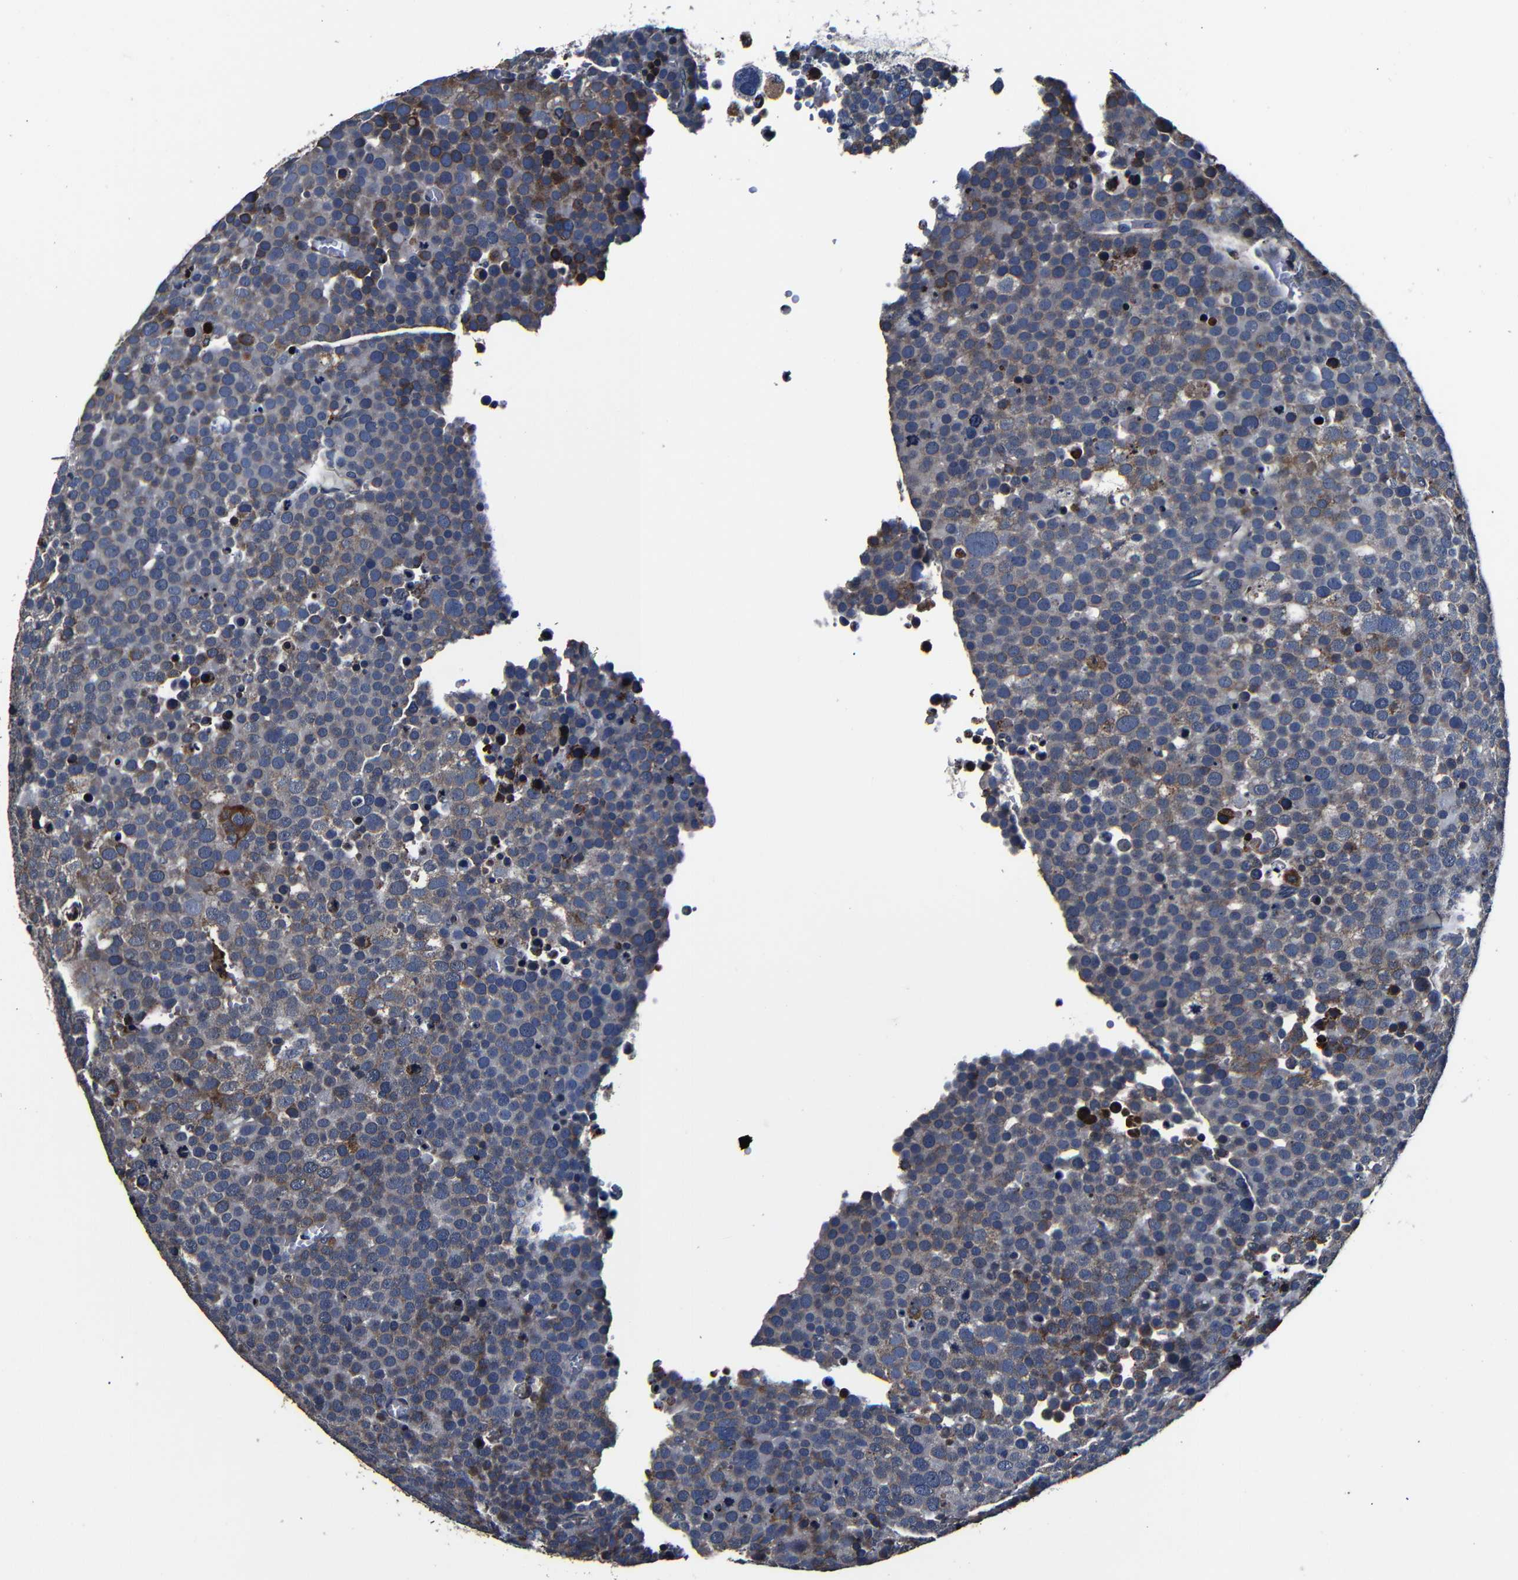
{"staining": {"intensity": "moderate", "quantity": "25%-75%", "location": "cytoplasmic/membranous"}, "tissue": "testis cancer", "cell_type": "Tumor cells", "image_type": "cancer", "snomed": [{"axis": "morphology", "description": "Seminoma, NOS"}, {"axis": "topography", "description": "Testis"}], "caption": "Immunohistochemical staining of human testis cancer (seminoma) exhibits medium levels of moderate cytoplasmic/membranous protein expression in approximately 25%-75% of tumor cells.", "gene": "SCN9A", "patient": {"sex": "male", "age": 71}}